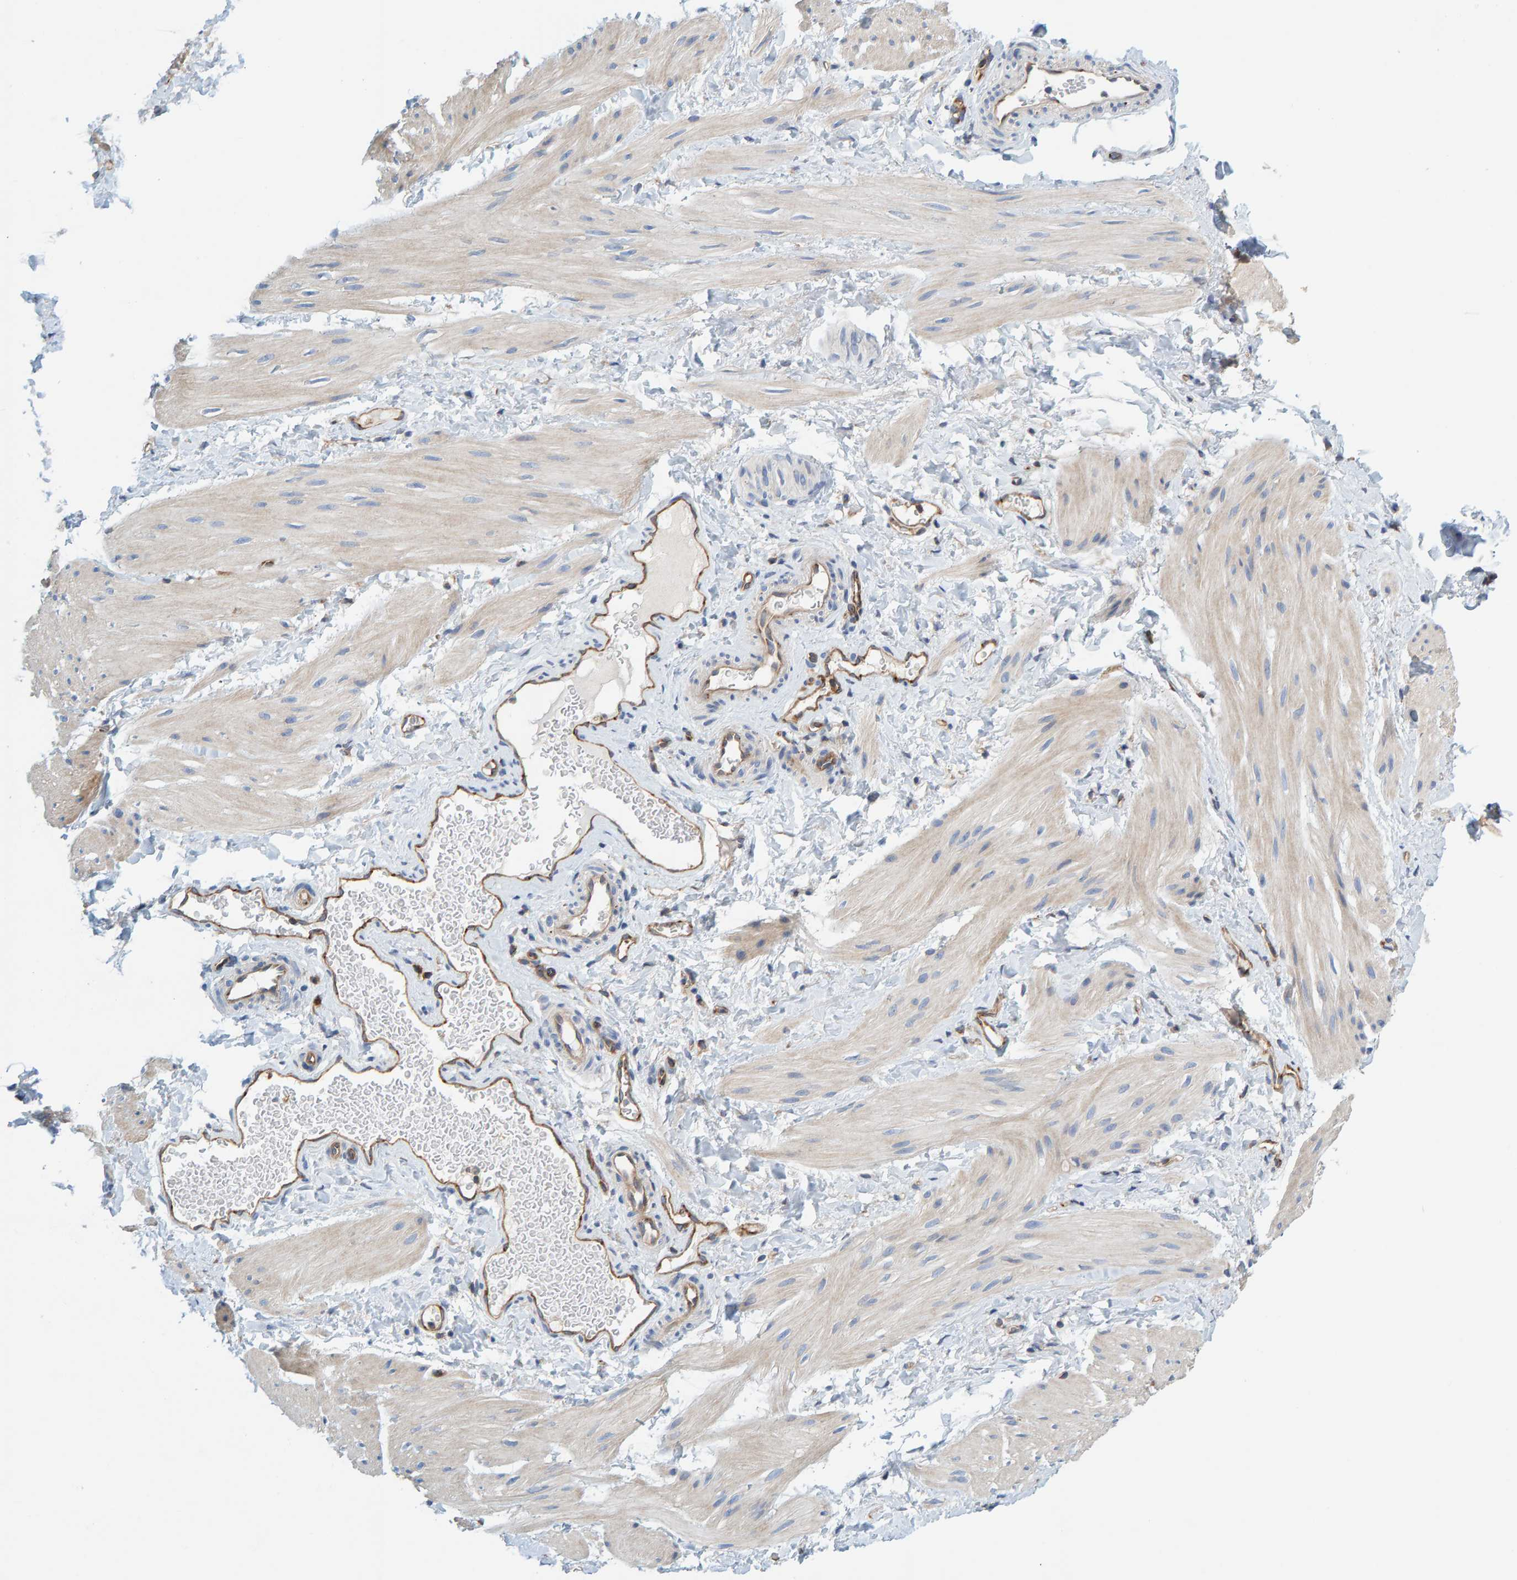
{"staining": {"intensity": "weak", "quantity": "<25%", "location": "cytoplasmic/membranous"}, "tissue": "smooth muscle", "cell_type": "Smooth muscle cells", "image_type": "normal", "snomed": [{"axis": "morphology", "description": "Normal tissue, NOS"}, {"axis": "topography", "description": "Smooth muscle"}], "caption": "Smooth muscle cells are negative for protein expression in normal human smooth muscle. The staining is performed using DAB (3,3'-diaminobenzidine) brown chromogen with nuclei counter-stained in using hematoxylin.", "gene": "PRKD2", "patient": {"sex": "male", "age": 16}}